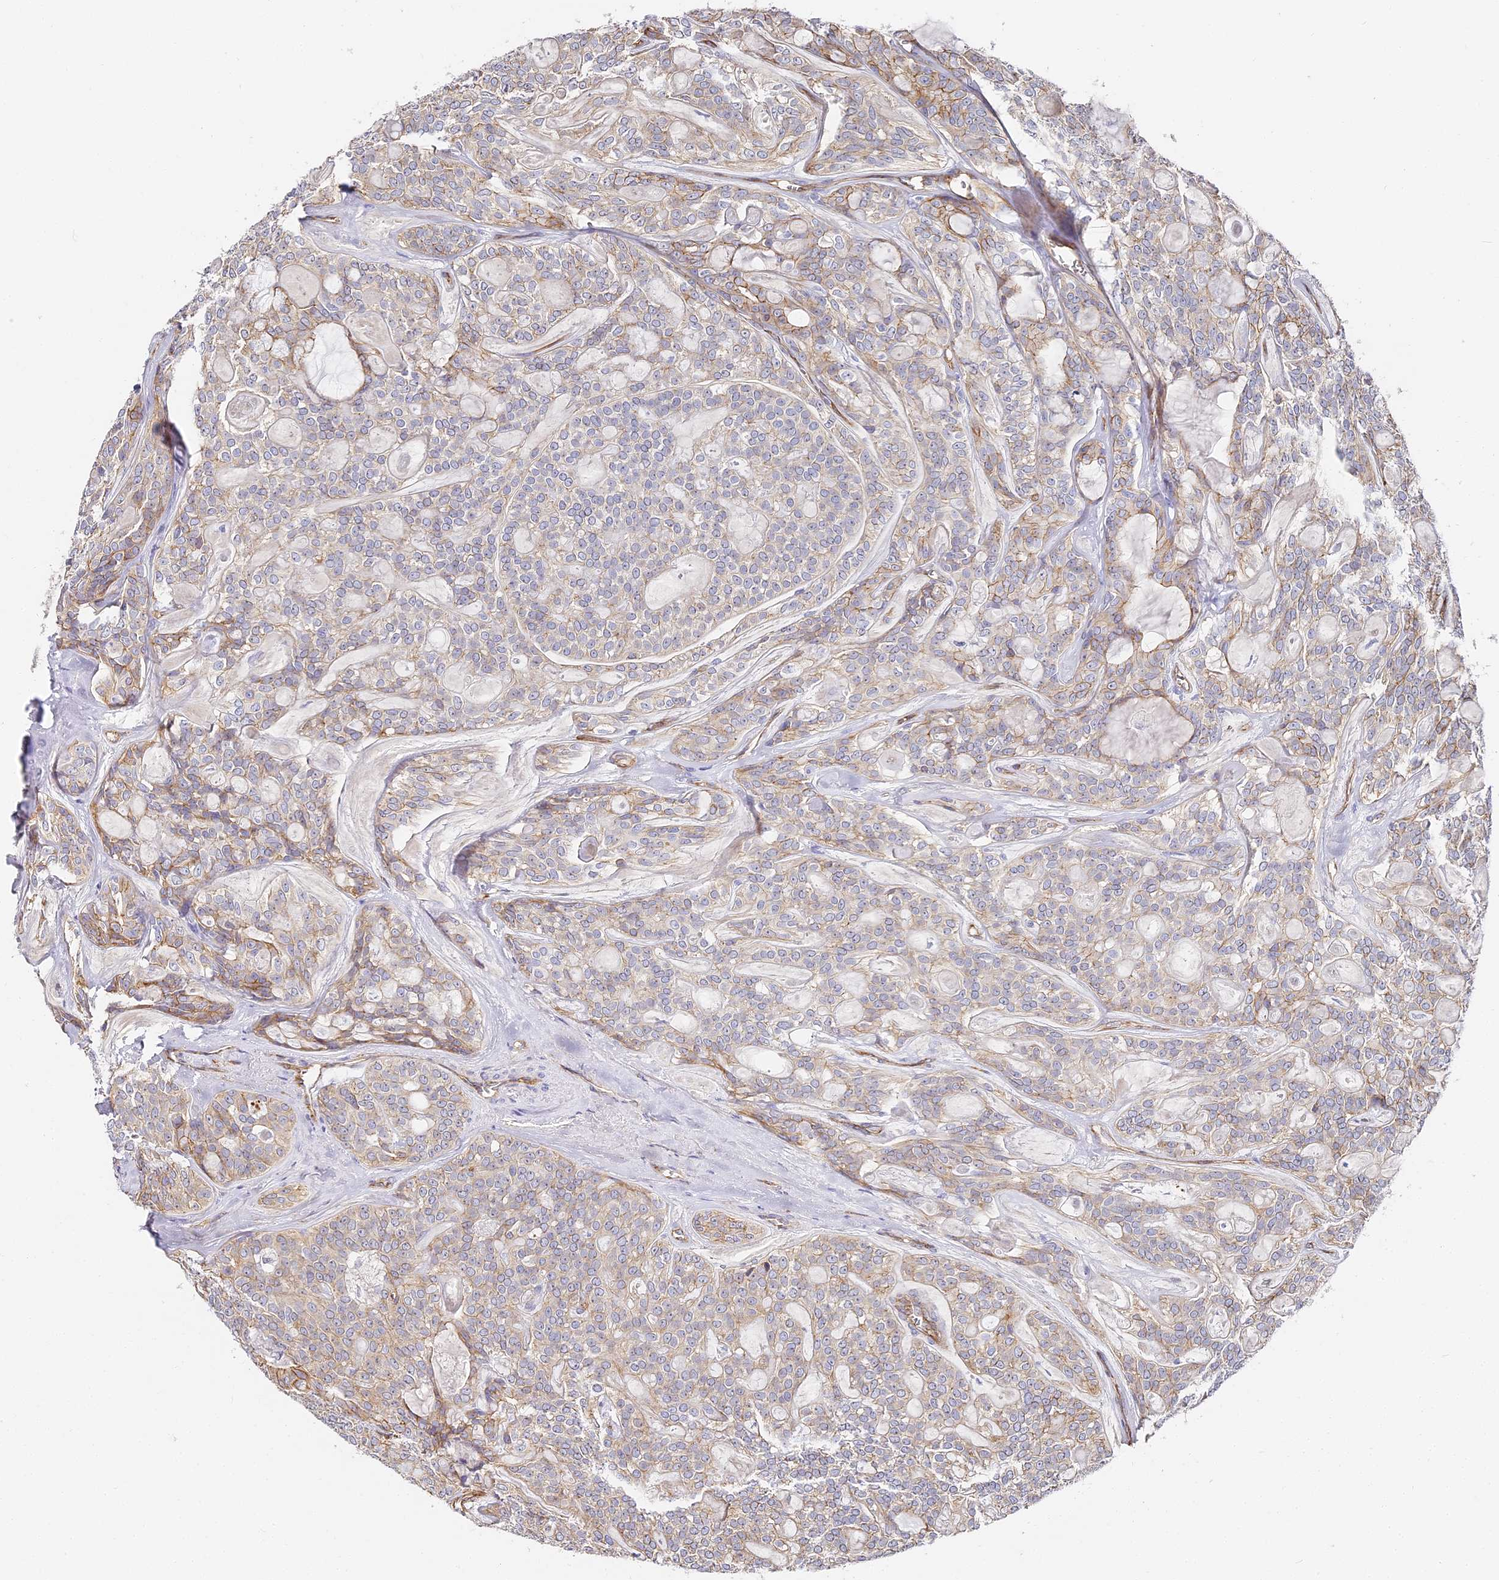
{"staining": {"intensity": "moderate", "quantity": "<25%", "location": "cytoplasmic/membranous"}, "tissue": "head and neck cancer", "cell_type": "Tumor cells", "image_type": "cancer", "snomed": [{"axis": "morphology", "description": "Adenocarcinoma, NOS"}, {"axis": "topography", "description": "Head-Neck"}], "caption": "Immunohistochemistry (IHC) (DAB) staining of head and neck cancer (adenocarcinoma) displays moderate cytoplasmic/membranous protein positivity in about <25% of tumor cells. Nuclei are stained in blue.", "gene": "CCDC30", "patient": {"sex": "male", "age": 66}}